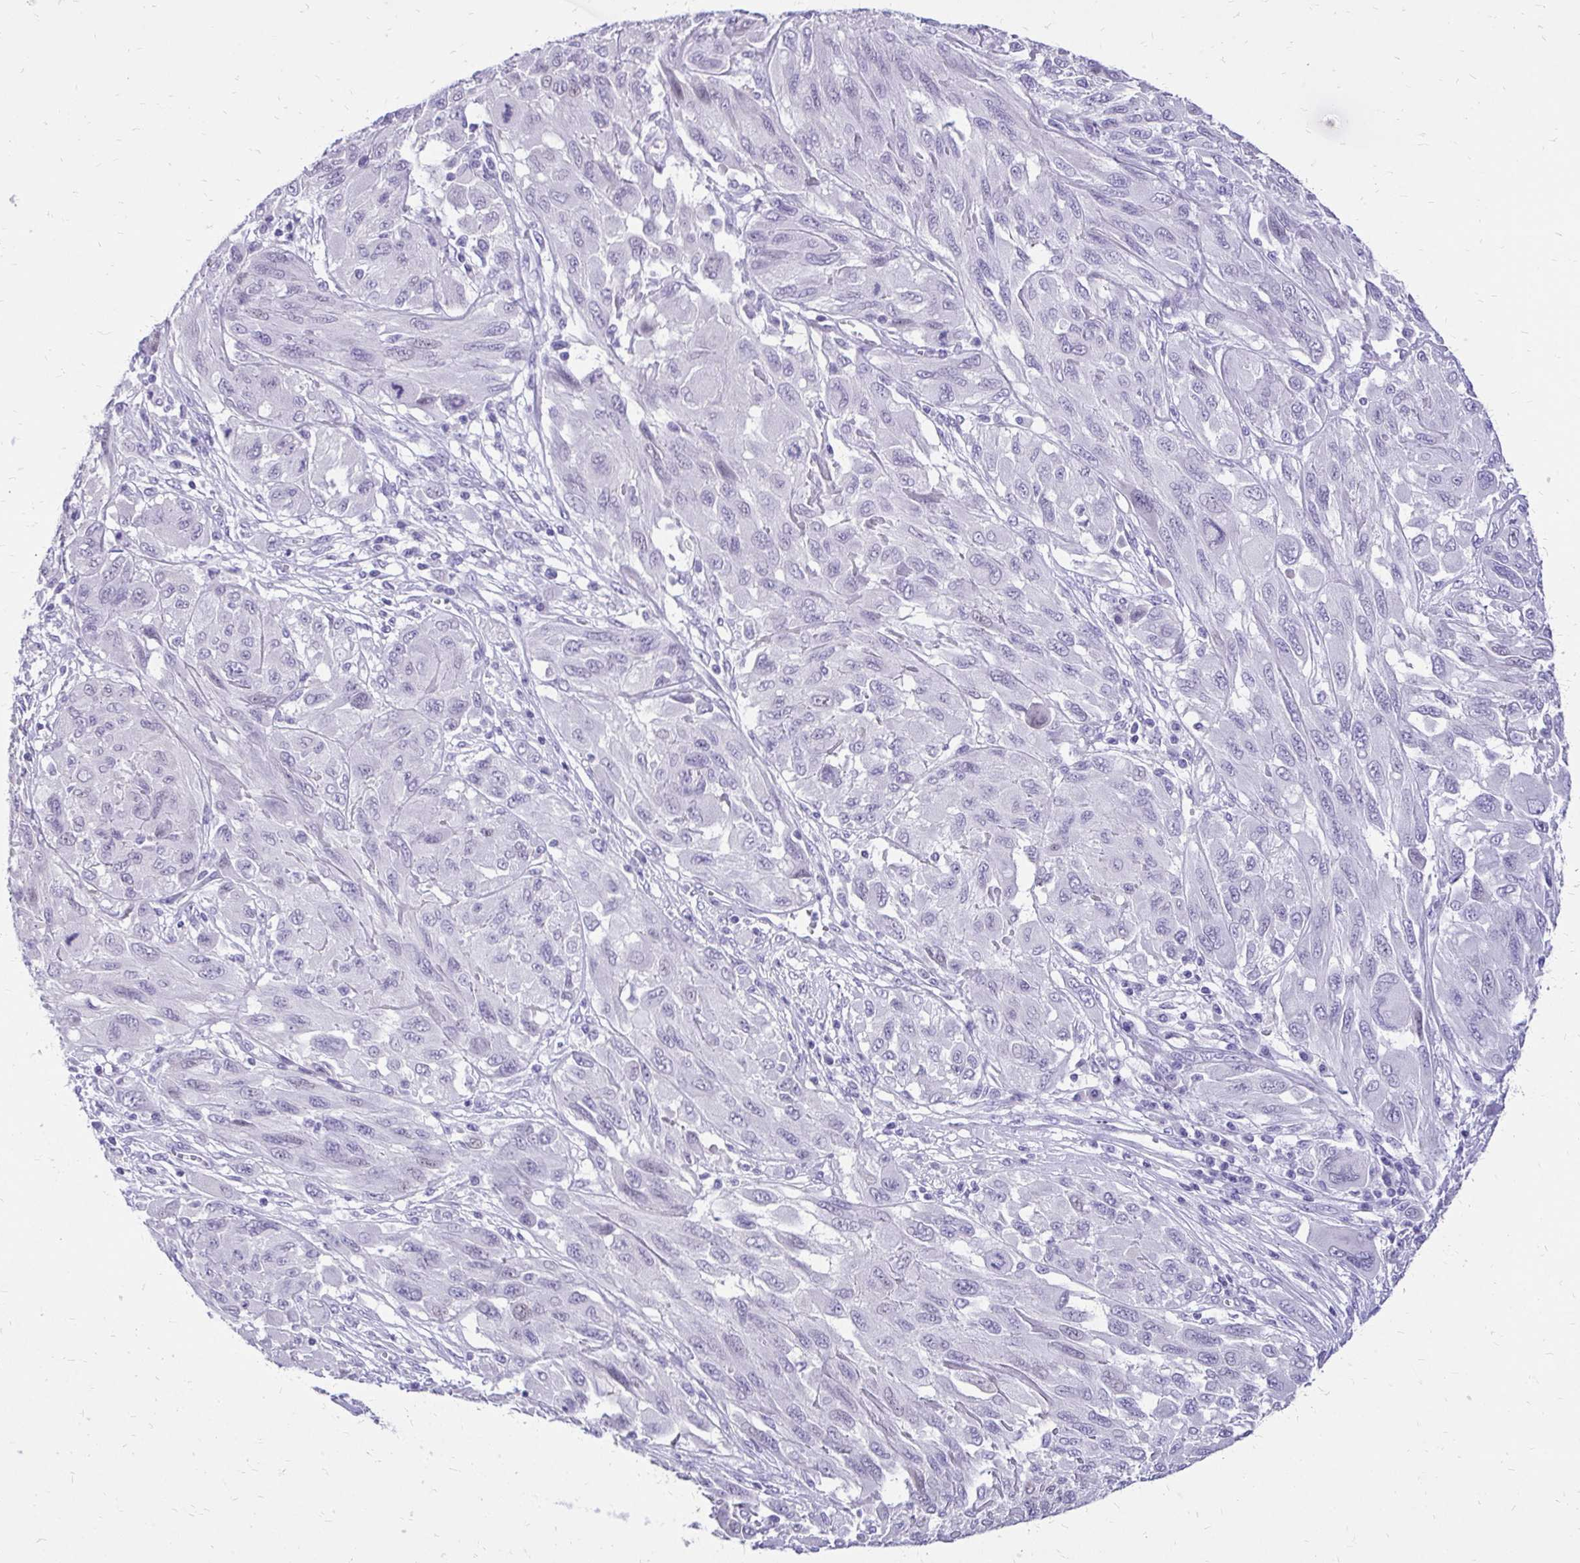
{"staining": {"intensity": "negative", "quantity": "none", "location": "none"}, "tissue": "melanoma", "cell_type": "Tumor cells", "image_type": "cancer", "snomed": [{"axis": "morphology", "description": "Malignant melanoma, NOS"}, {"axis": "topography", "description": "Skin"}], "caption": "The histopathology image shows no significant staining in tumor cells of melanoma.", "gene": "SLC32A1", "patient": {"sex": "female", "age": 91}}